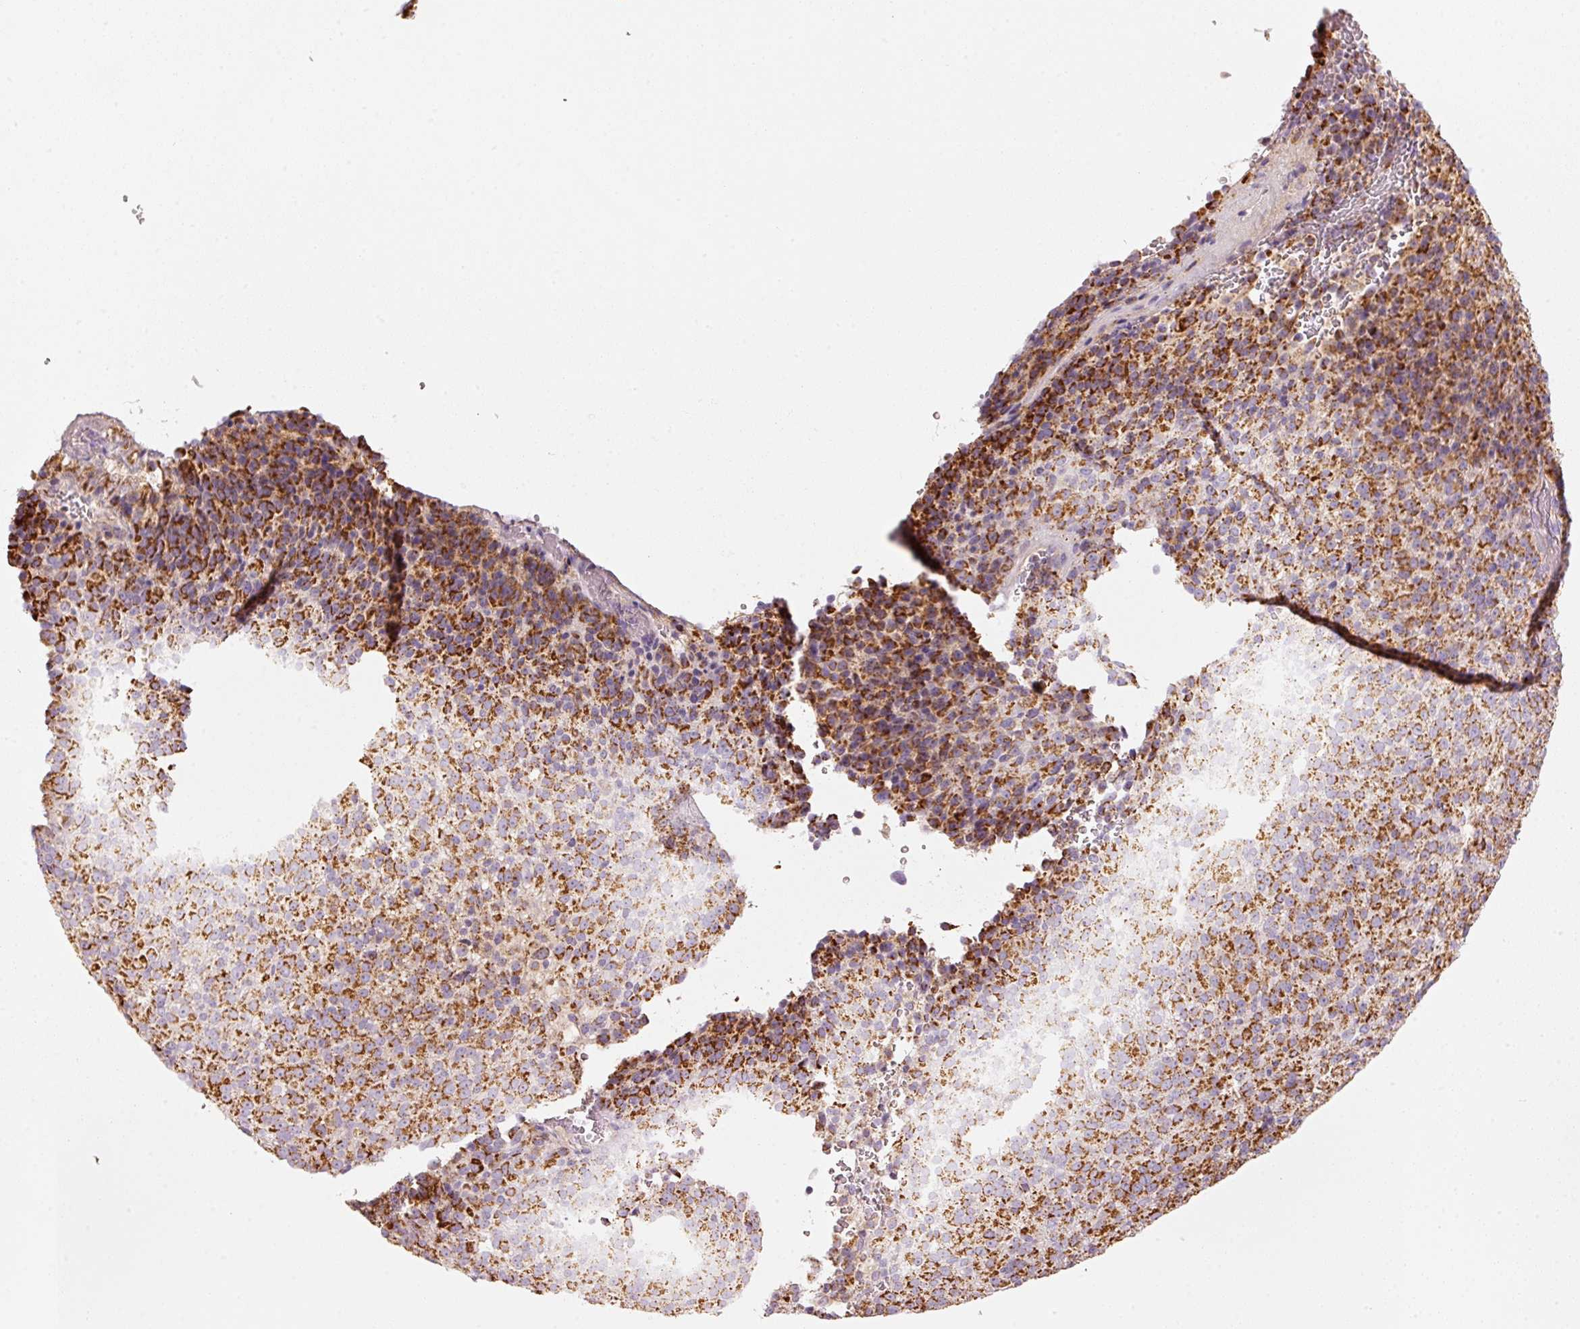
{"staining": {"intensity": "strong", "quantity": ">75%", "location": "cytoplasmic/membranous"}, "tissue": "melanoma", "cell_type": "Tumor cells", "image_type": "cancer", "snomed": [{"axis": "morphology", "description": "Malignant melanoma, Metastatic site"}, {"axis": "topography", "description": "Brain"}], "caption": "High-power microscopy captured an immunohistochemistry (IHC) photomicrograph of malignant melanoma (metastatic site), revealing strong cytoplasmic/membranous staining in approximately >75% of tumor cells.", "gene": "C17orf98", "patient": {"sex": "female", "age": 56}}